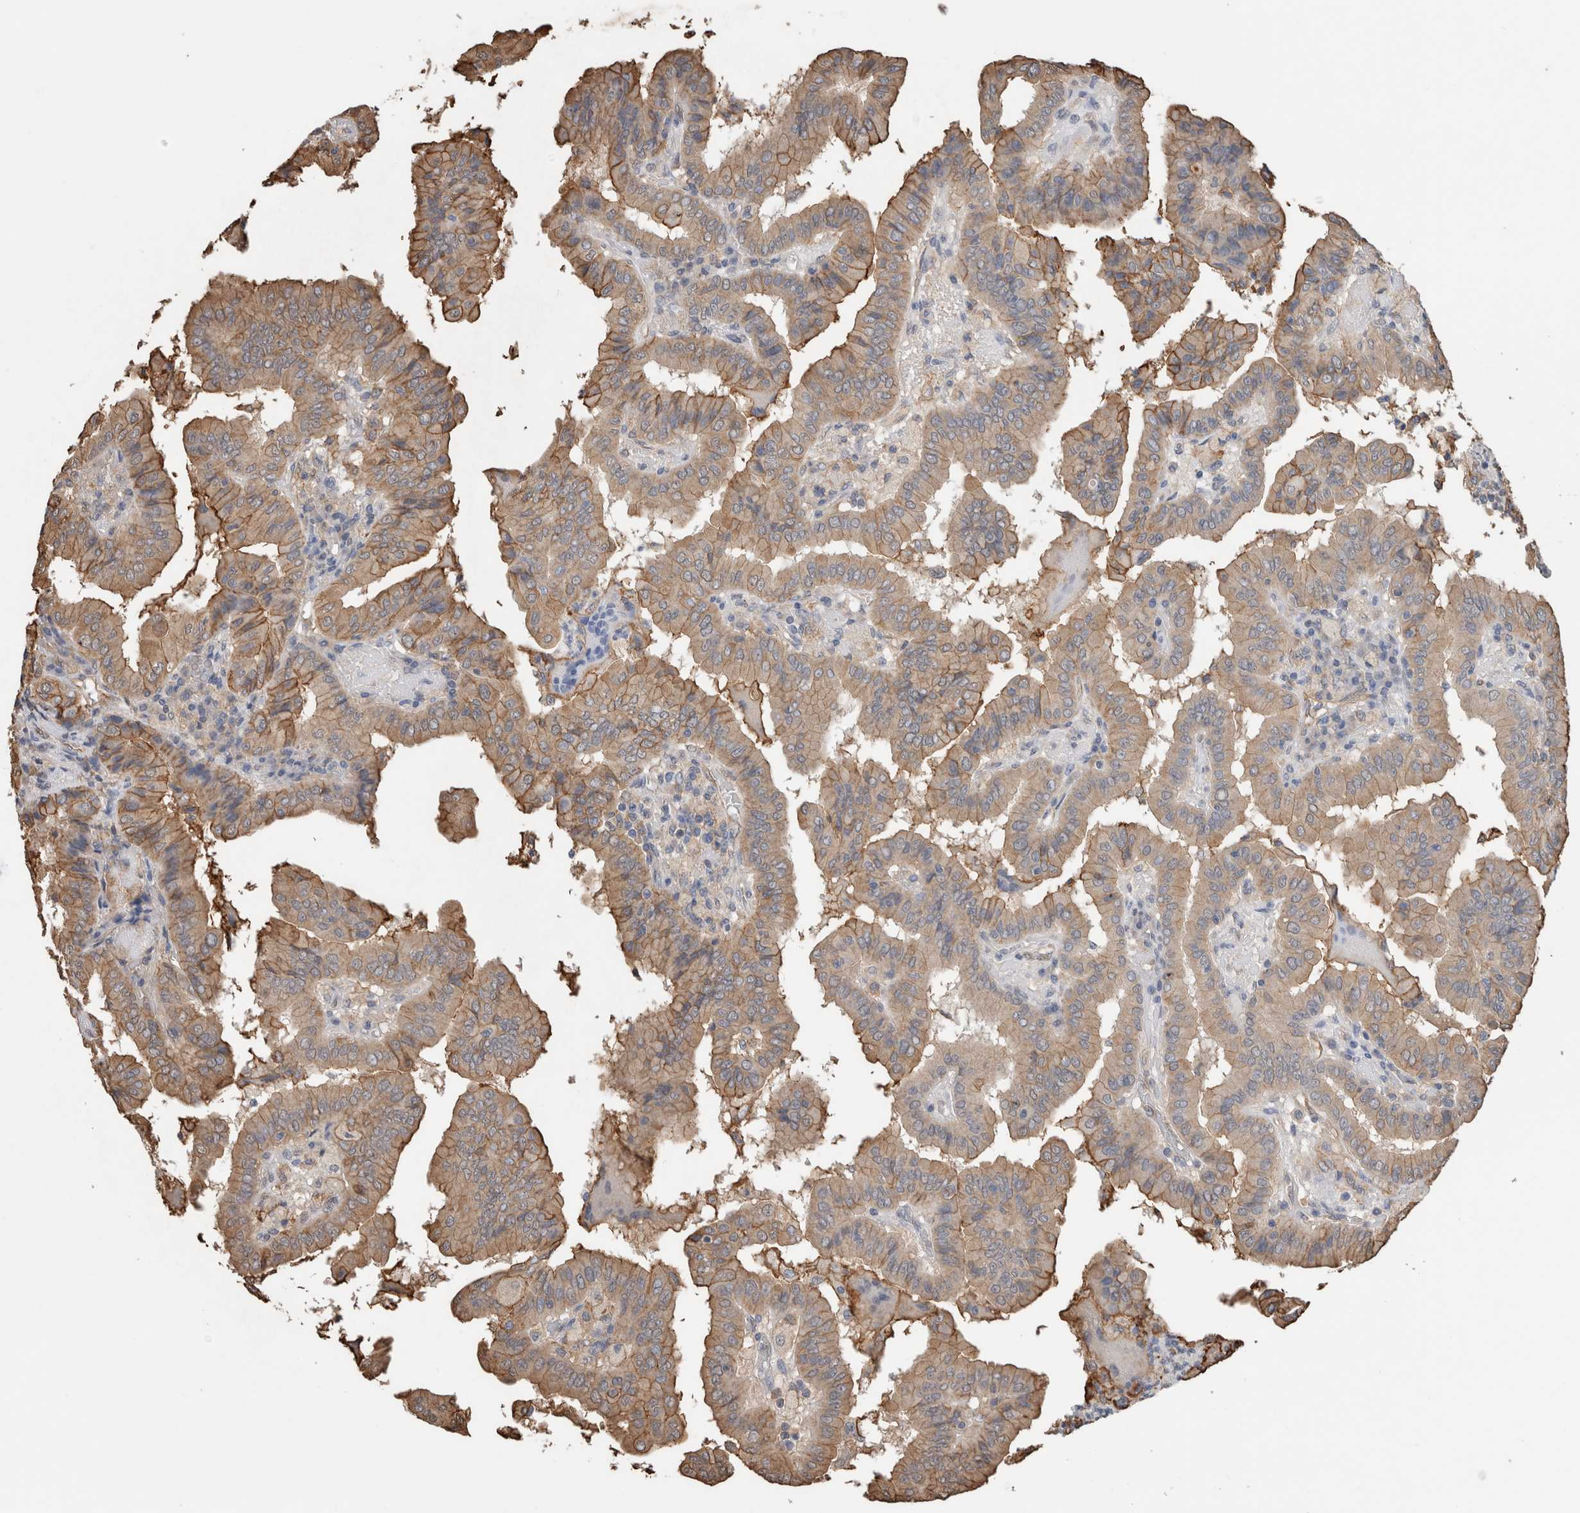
{"staining": {"intensity": "moderate", "quantity": ">75%", "location": "cytoplasmic/membranous"}, "tissue": "thyroid cancer", "cell_type": "Tumor cells", "image_type": "cancer", "snomed": [{"axis": "morphology", "description": "Papillary adenocarcinoma, NOS"}, {"axis": "topography", "description": "Thyroid gland"}], "caption": "Approximately >75% of tumor cells in human thyroid cancer show moderate cytoplasmic/membranous protein staining as visualized by brown immunohistochemical staining.", "gene": "S100A10", "patient": {"sex": "male", "age": 33}}